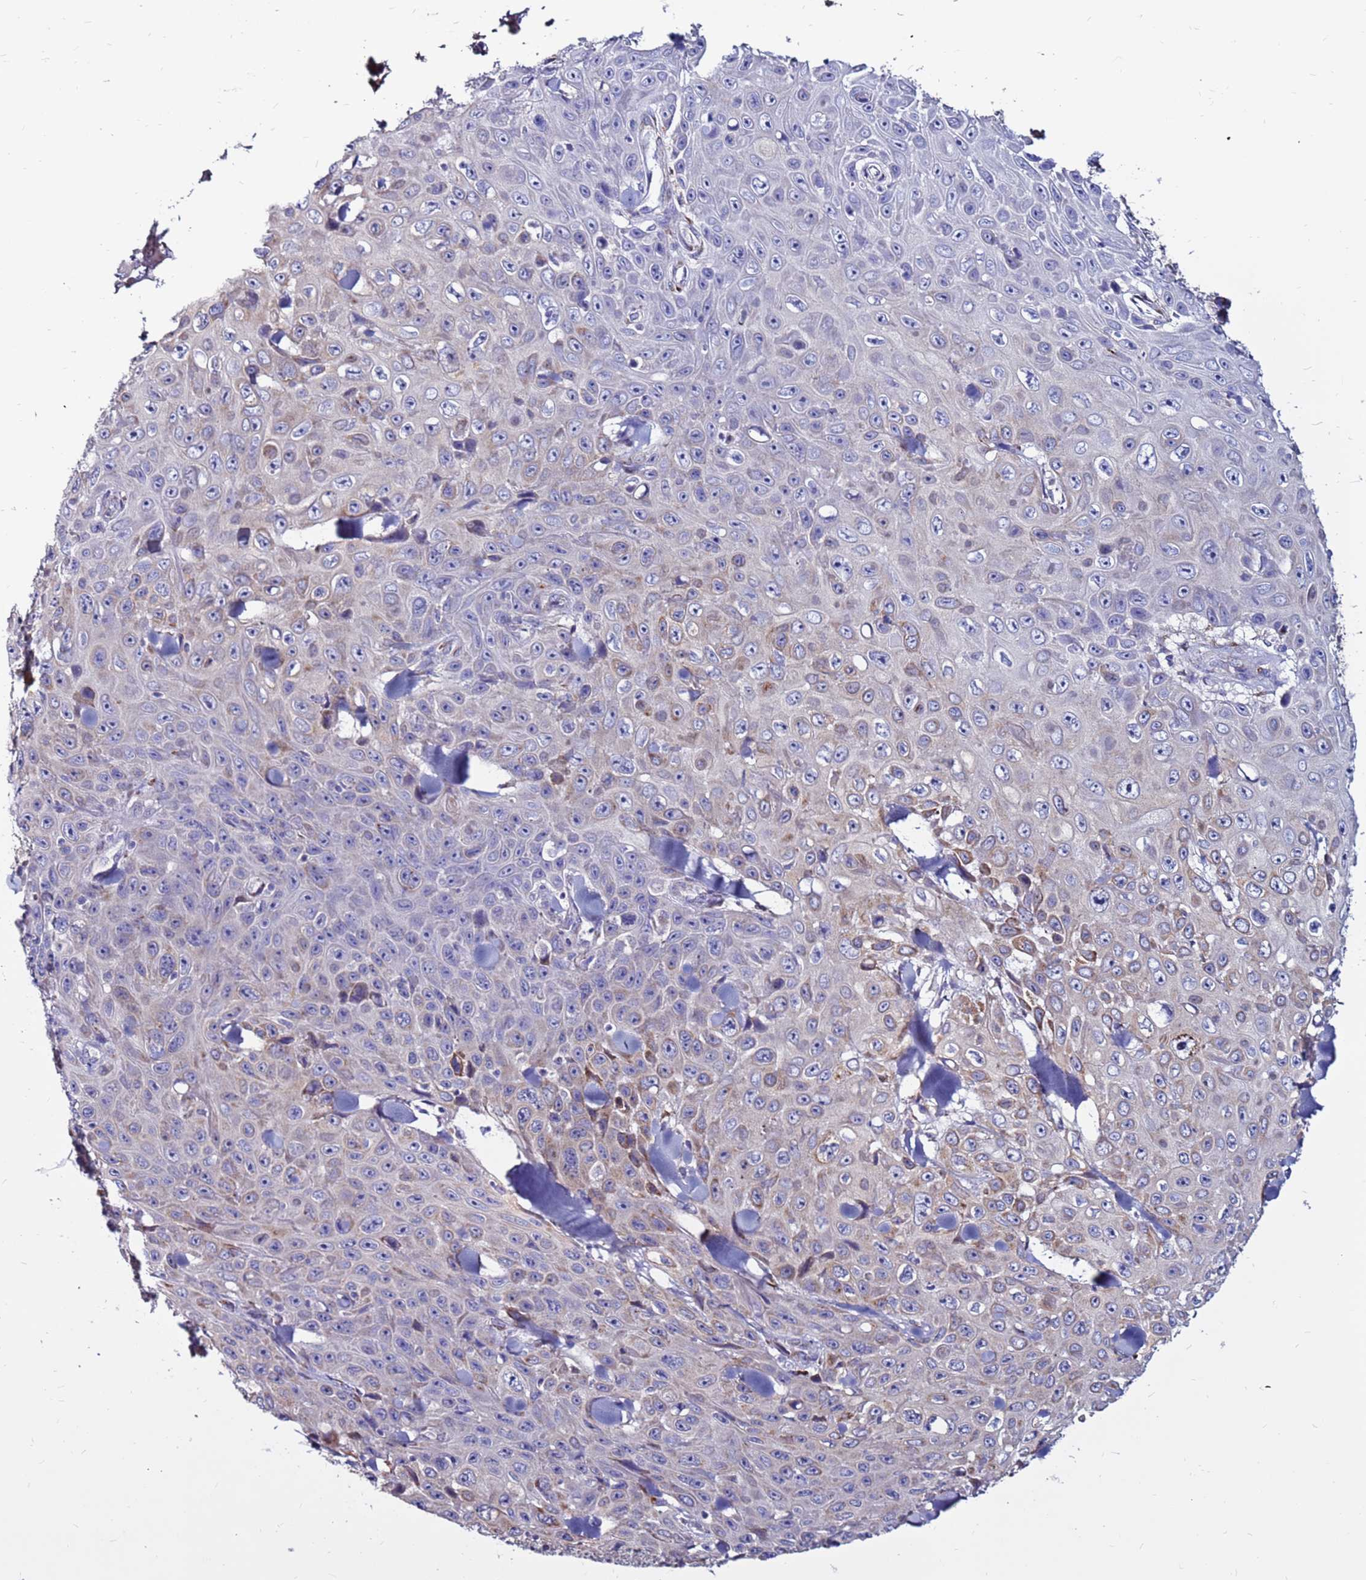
{"staining": {"intensity": "moderate", "quantity": "<25%", "location": "cytoplasmic/membranous"}, "tissue": "skin cancer", "cell_type": "Tumor cells", "image_type": "cancer", "snomed": [{"axis": "morphology", "description": "Basal cell carcinoma"}, {"axis": "topography", "description": "Skin"}], "caption": "IHC (DAB (3,3'-diaminobenzidine)) staining of skin cancer (basal cell carcinoma) reveals moderate cytoplasmic/membranous protein expression in approximately <25% of tumor cells.", "gene": "SLC44A3", "patient": {"sex": "male", "age": 73}}